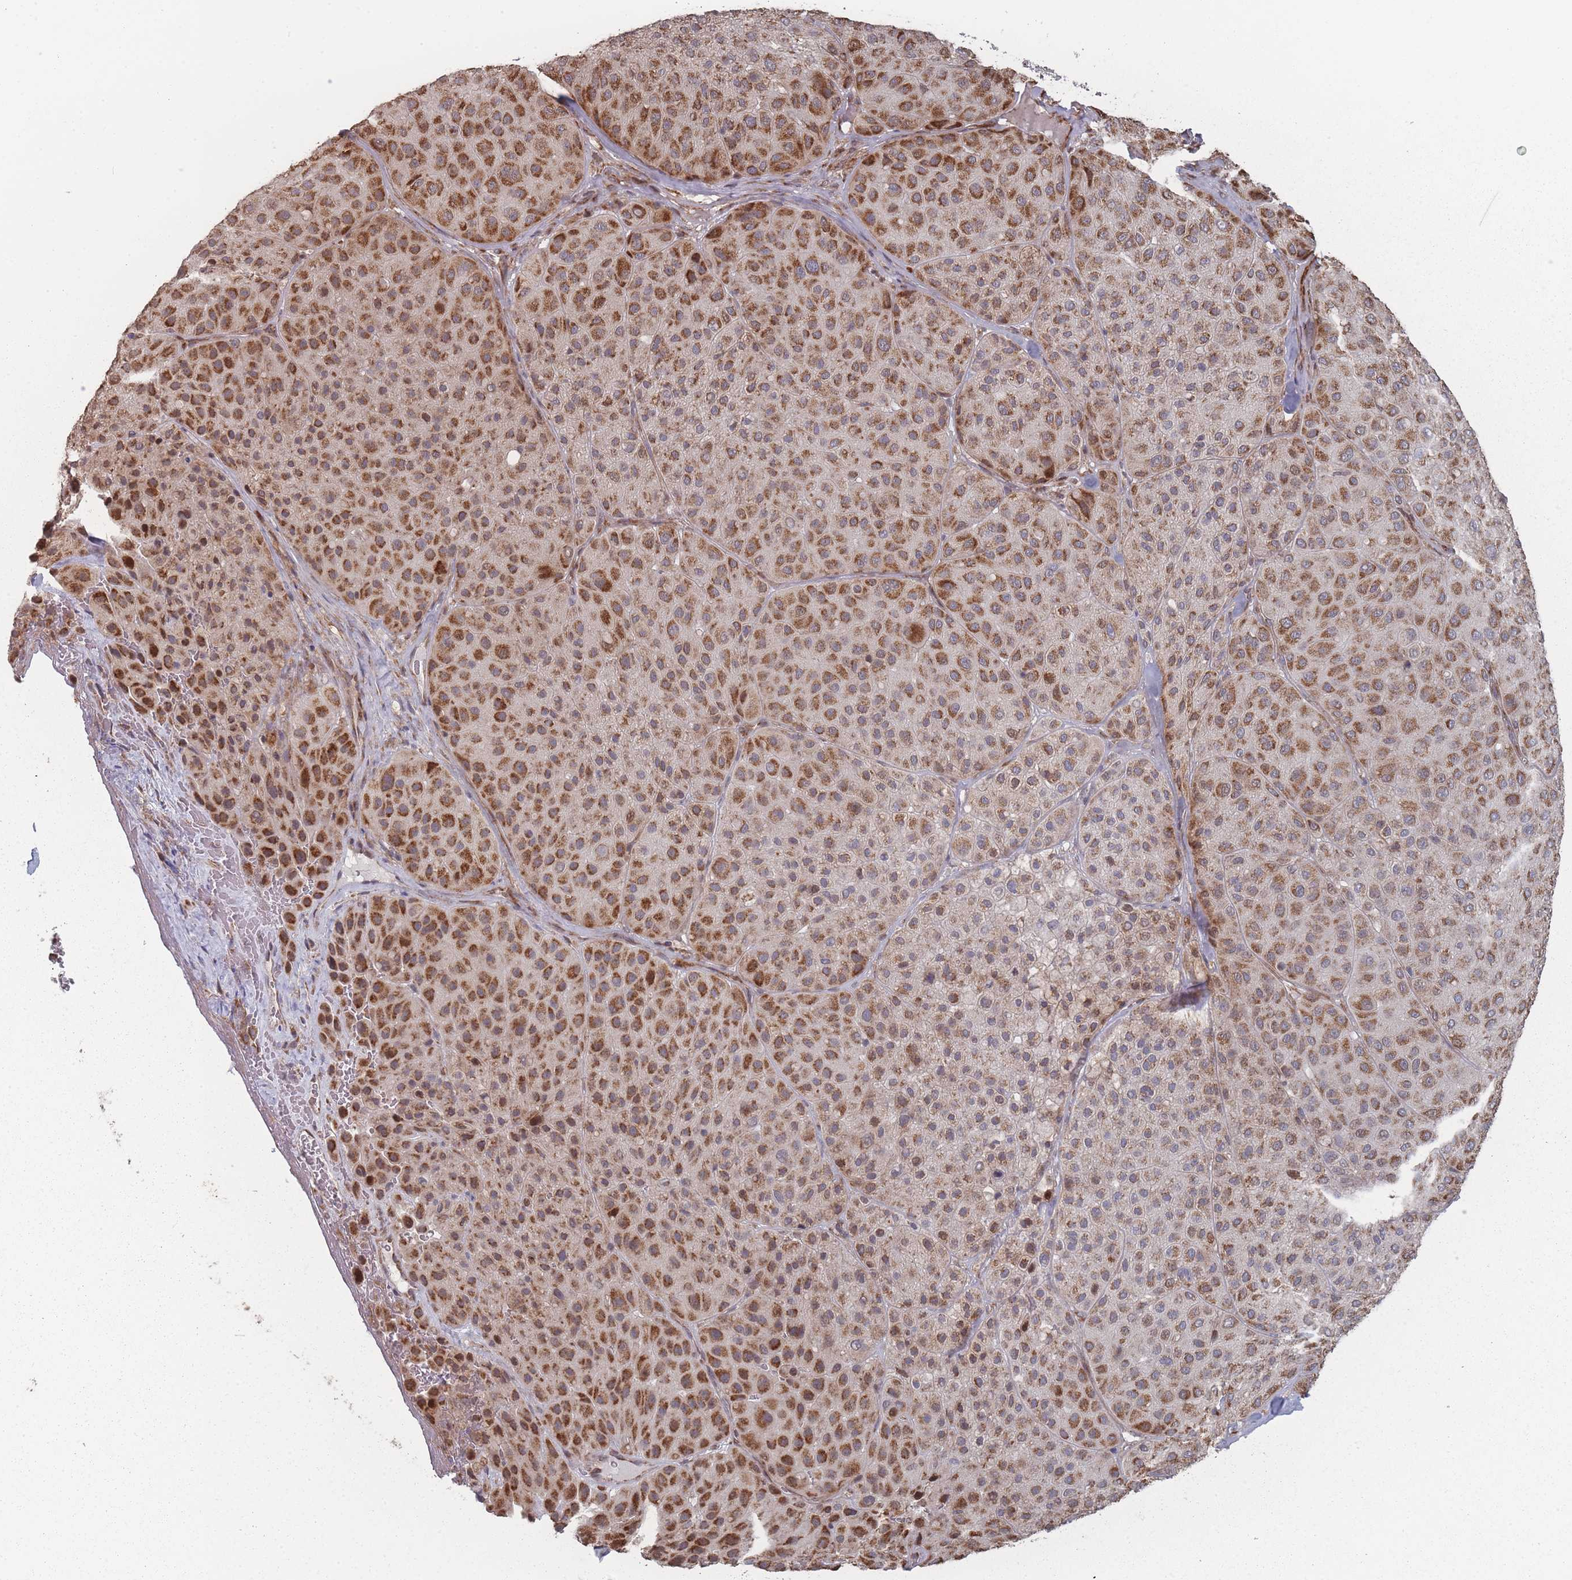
{"staining": {"intensity": "strong", "quantity": ">75%", "location": "cytoplasmic/membranous"}, "tissue": "melanoma", "cell_type": "Tumor cells", "image_type": "cancer", "snomed": [{"axis": "morphology", "description": "Malignant melanoma, Metastatic site"}, {"axis": "topography", "description": "Smooth muscle"}], "caption": "Brown immunohistochemical staining in human melanoma displays strong cytoplasmic/membranous staining in approximately >75% of tumor cells. The protein of interest is shown in brown color, while the nuclei are stained blue.", "gene": "PSMB3", "patient": {"sex": "male", "age": 41}}